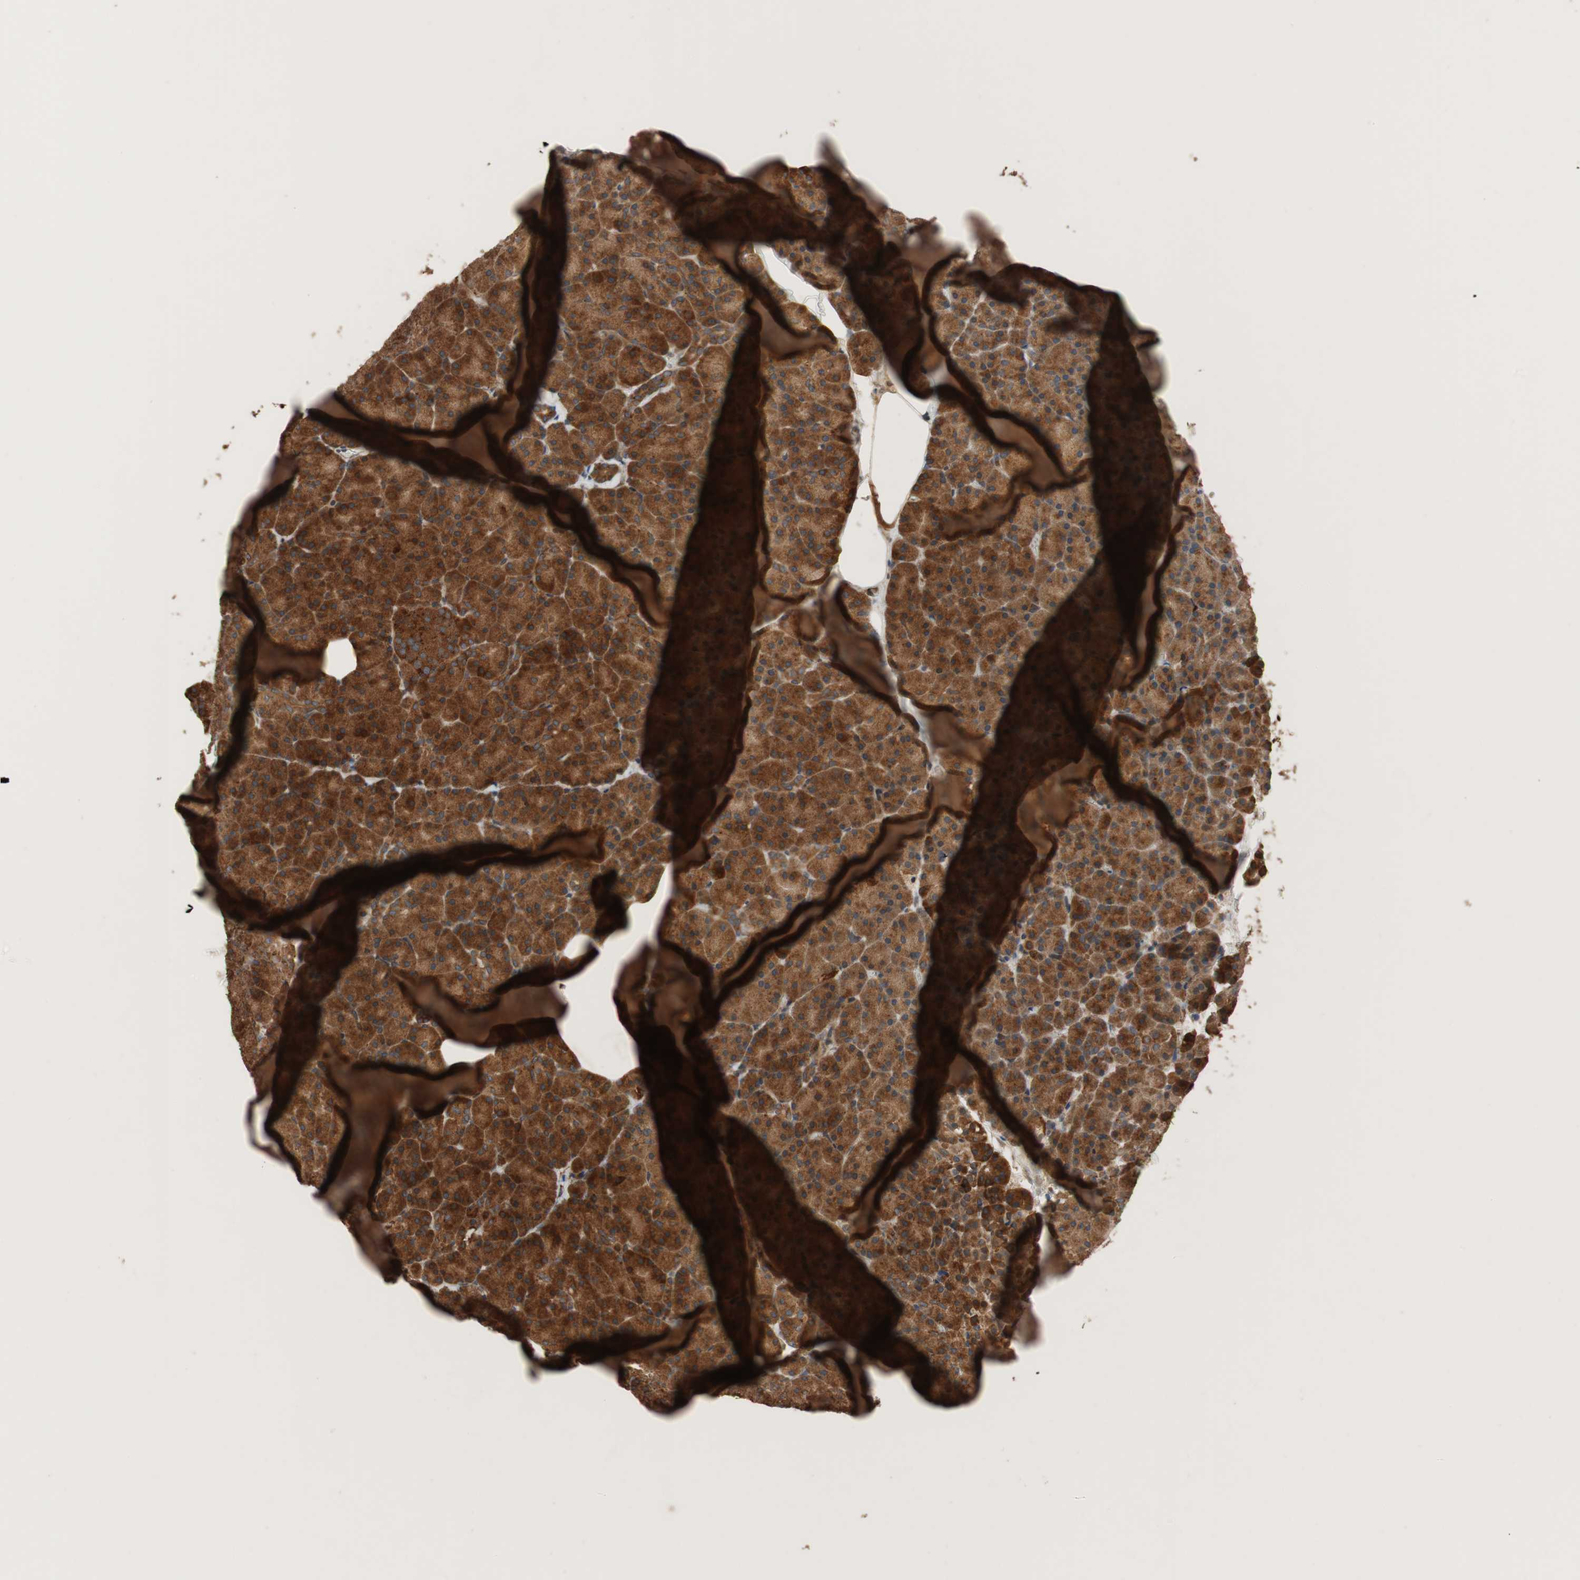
{"staining": {"intensity": "strong", "quantity": ">75%", "location": "cytoplasmic/membranous"}, "tissue": "pancreas", "cell_type": "Exocrine glandular cells", "image_type": "normal", "snomed": [{"axis": "morphology", "description": "Normal tissue, NOS"}, {"axis": "topography", "description": "Pancreas"}], "caption": "Immunohistochemical staining of benign pancreas shows high levels of strong cytoplasmic/membranous expression in approximately >75% of exocrine glandular cells. The staining was performed using DAB (3,3'-diaminobenzidine) to visualize the protein expression in brown, while the nuclei were stained in blue with hematoxylin (Magnification: 20x).", "gene": "RAB1A", "patient": {"sex": "female", "age": 35}}